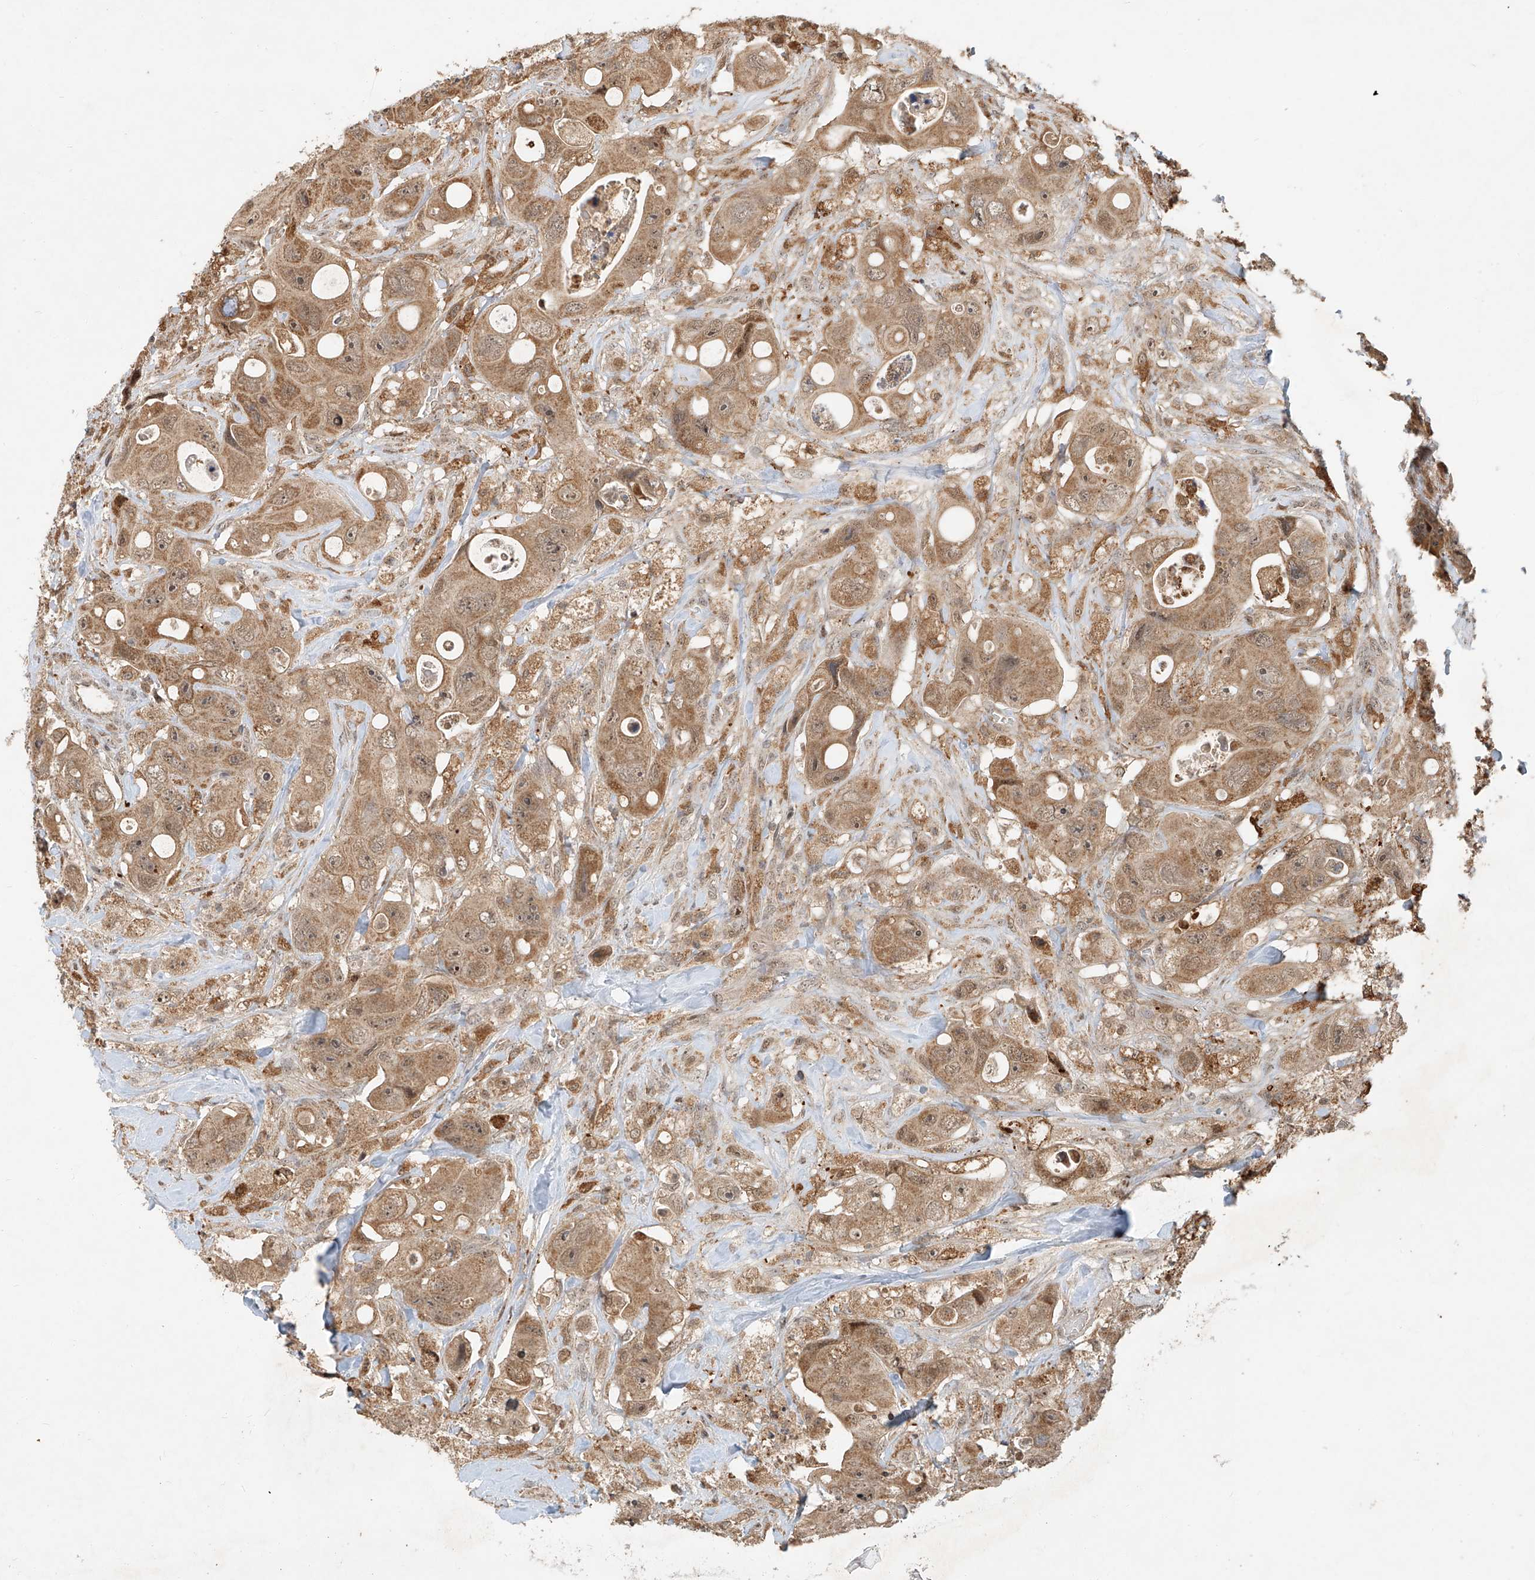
{"staining": {"intensity": "moderate", "quantity": ">75%", "location": "cytoplasmic/membranous"}, "tissue": "colorectal cancer", "cell_type": "Tumor cells", "image_type": "cancer", "snomed": [{"axis": "morphology", "description": "Adenocarcinoma, NOS"}, {"axis": "topography", "description": "Colon"}], "caption": "Colorectal adenocarcinoma tissue exhibits moderate cytoplasmic/membranous expression in about >75% of tumor cells, visualized by immunohistochemistry. Nuclei are stained in blue.", "gene": "SYTL3", "patient": {"sex": "female", "age": 46}}